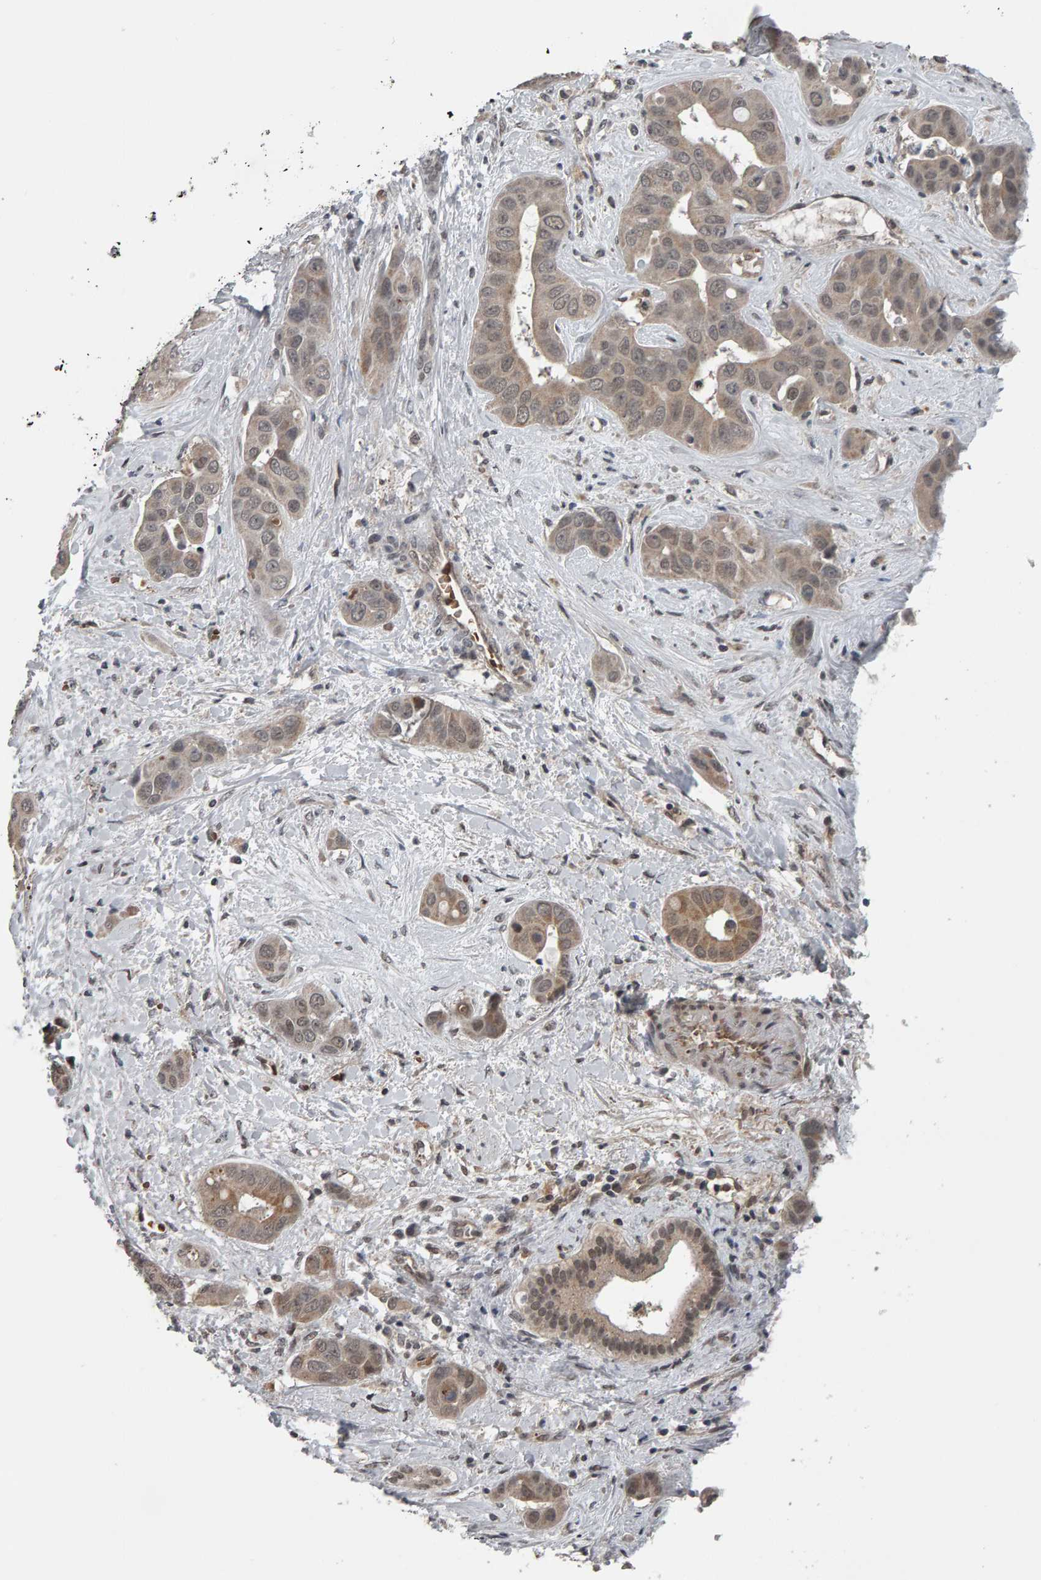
{"staining": {"intensity": "weak", "quantity": "<25%", "location": "cytoplasmic/membranous"}, "tissue": "liver cancer", "cell_type": "Tumor cells", "image_type": "cancer", "snomed": [{"axis": "morphology", "description": "Cholangiocarcinoma"}, {"axis": "topography", "description": "Liver"}], "caption": "An image of human liver cancer (cholangiocarcinoma) is negative for staining in tumor cells.", "gene": "COASY", "patient": {"sex": "female", "age": 52}}